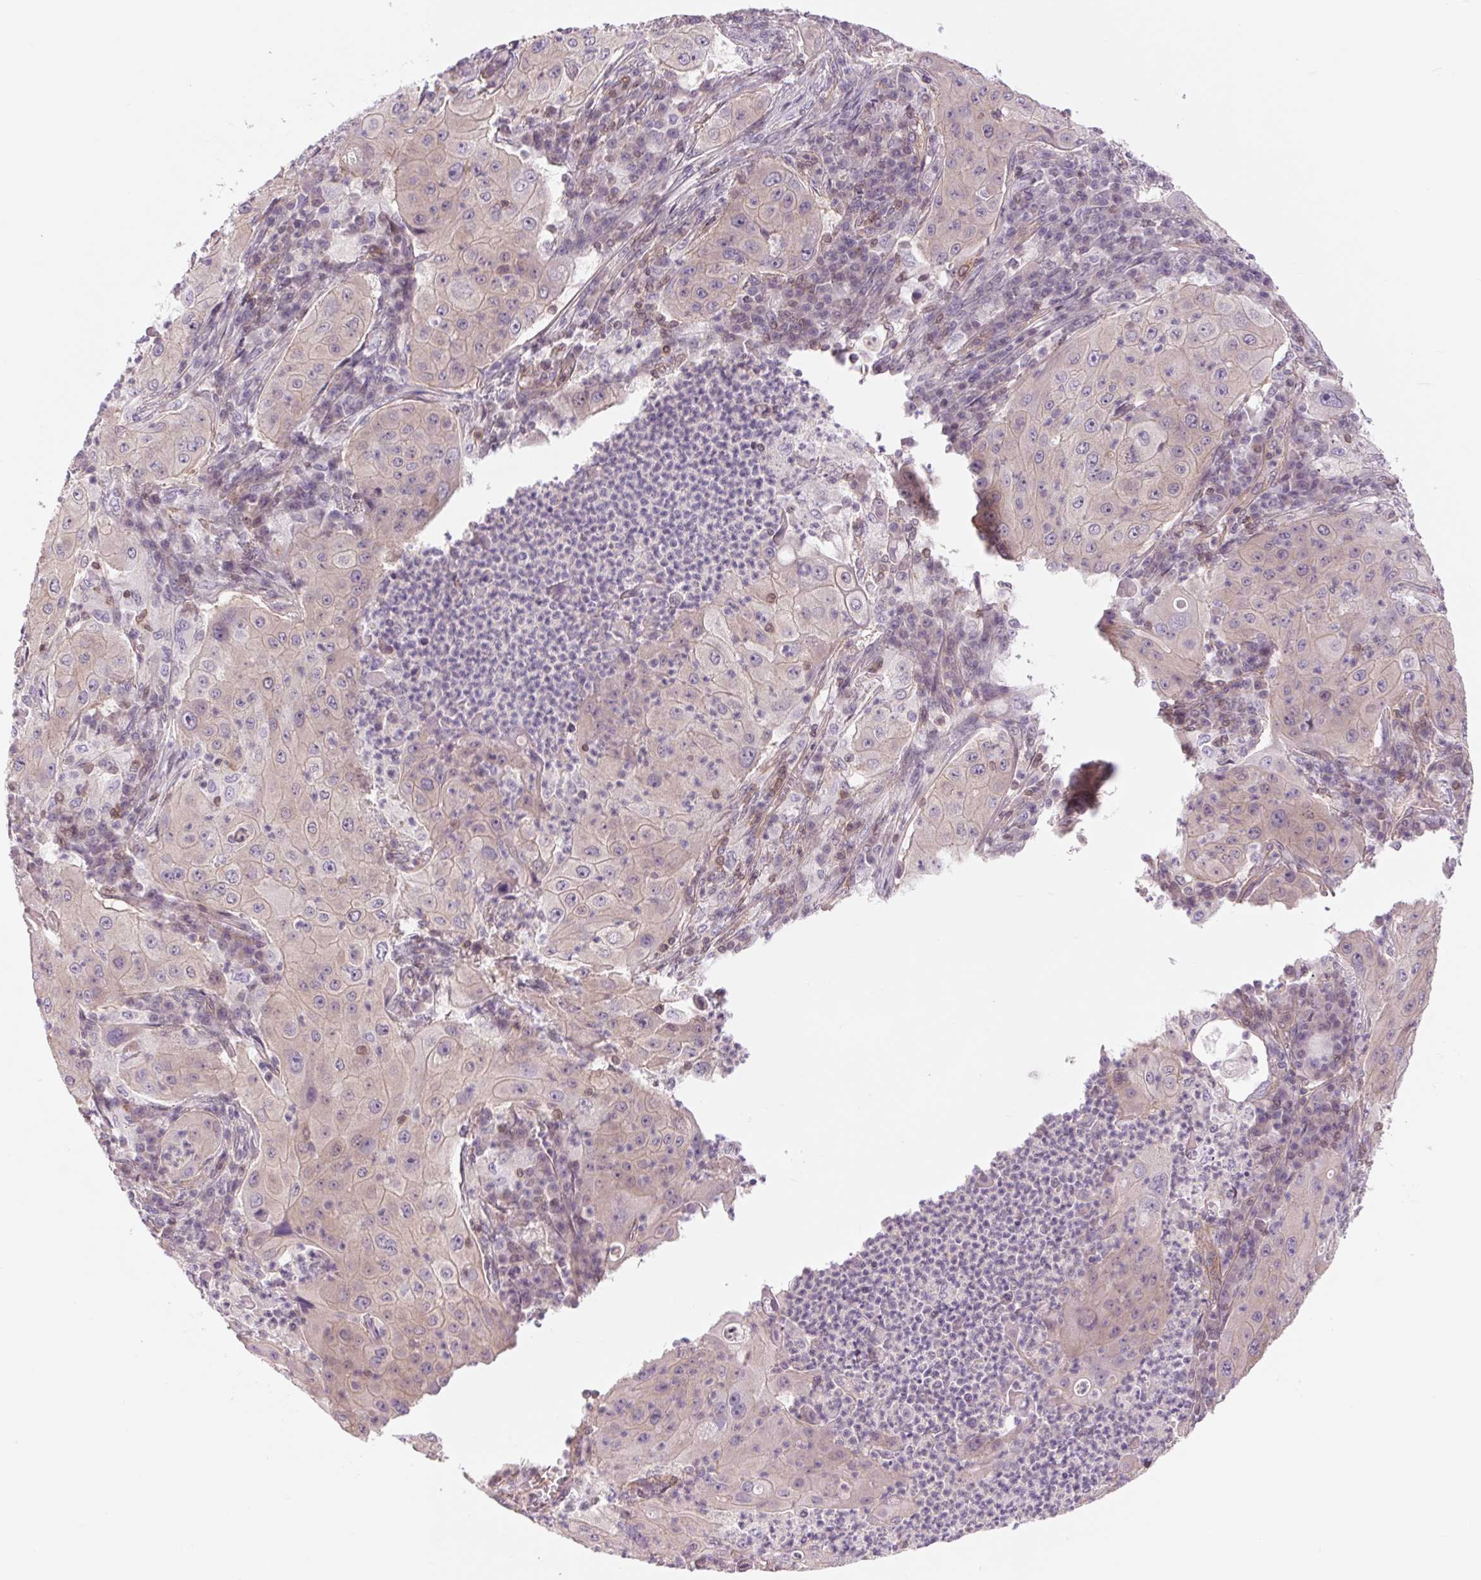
{"staining": {"intensity": "negative", "quantity": "none", "location": "none"}, "tissue": "lung cancer", "cell_type": "Tumor cells", "image_type": "cancer", "snomed": [{"axis": "morphology", "description": "Squamous cell carcinoma, NOS"}, {"axis": "topography", "description": "Lung"}], "caption": "Immunohistochemistry (IHC) of lung squamous cell carcinoma demonstrates no positivity in tumor cells.", "gene": "SH3RF2", "patient": {"sex": "female", "age": 59}}